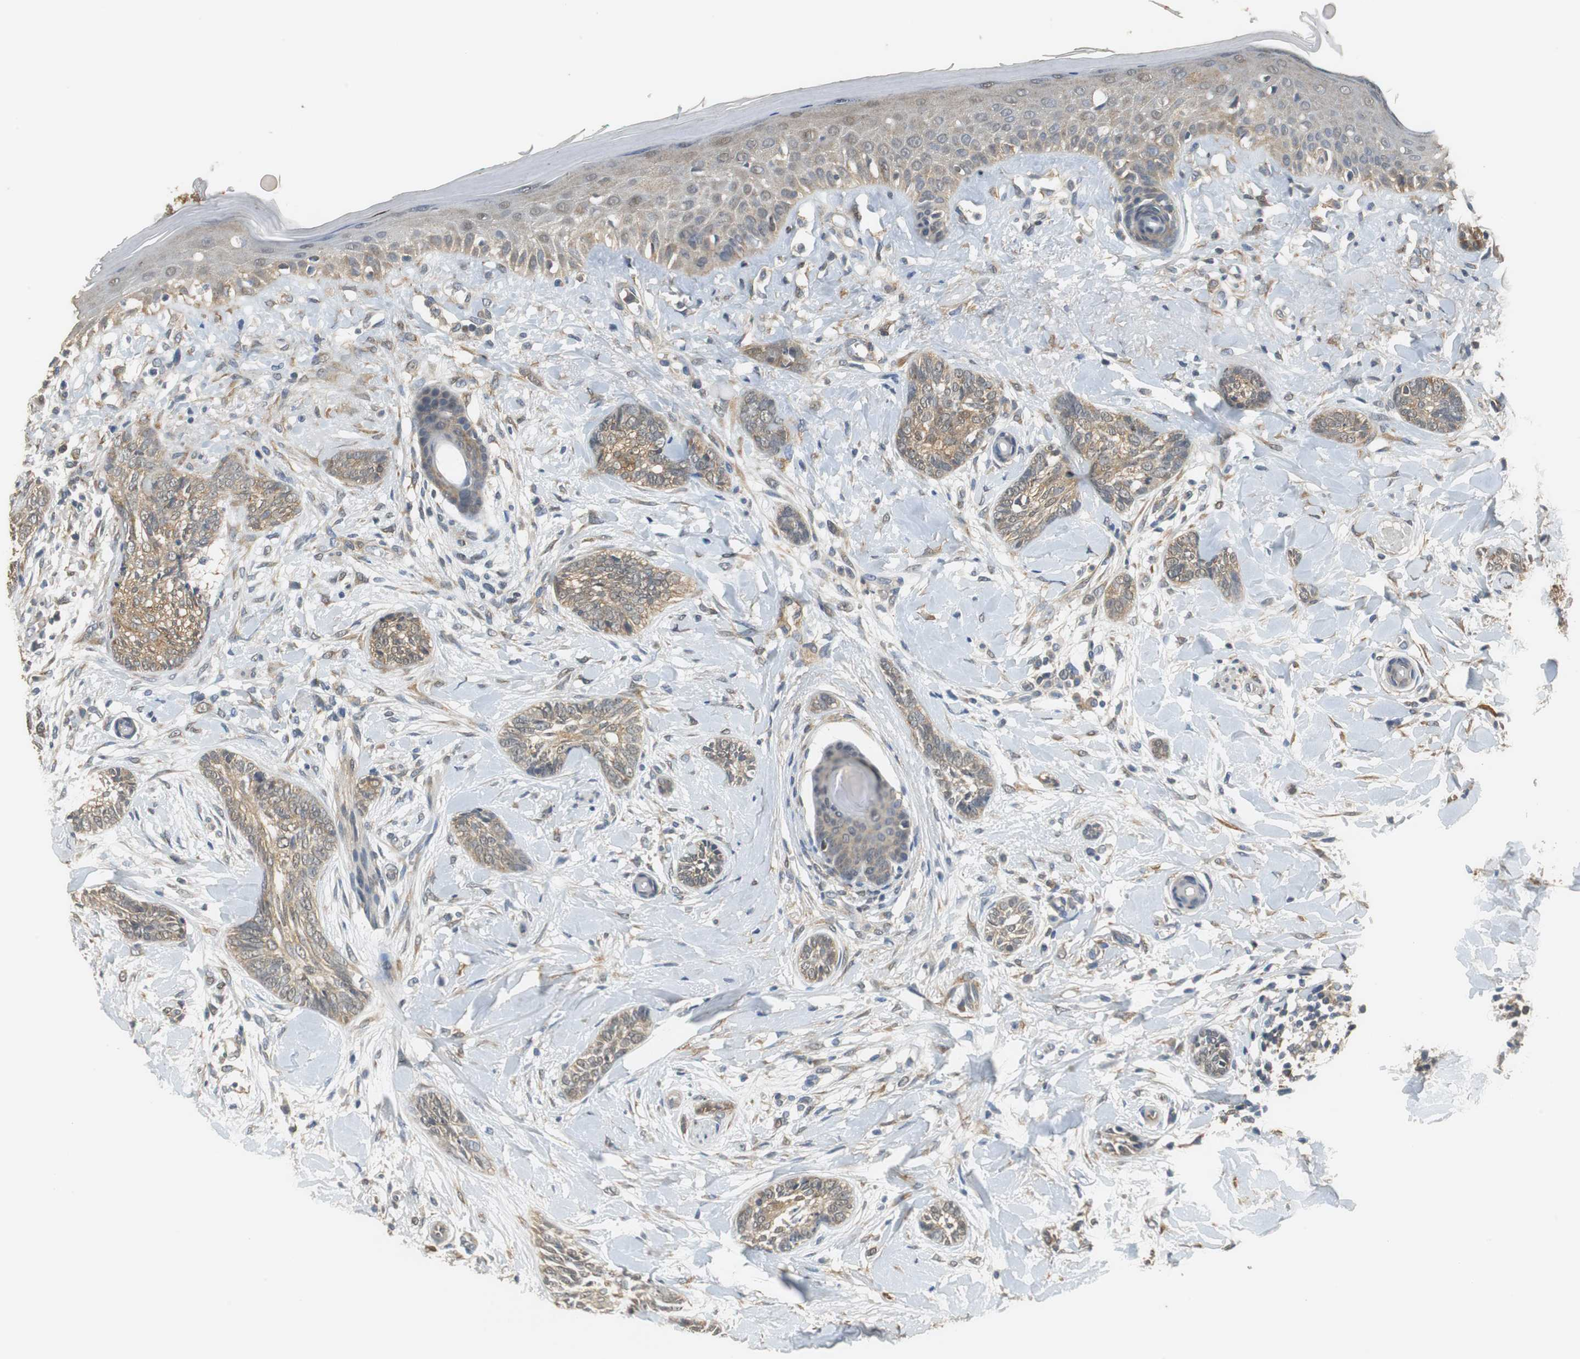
{"staining": {"intensity": "moderate", "quantity": ">75%", "location": "cytoplasmic/membranous"}, "tissue": "skin cancer", "cell_type": "Tumor cells", "image_type": "cancer", "snomed": [{"axis": "morphology", "description": "Basal cell carcinoma"}, {"axis": "topography", "description": "Skin"}], "caption": "High-magnification brightfield microscopy of skin cancer (basal cell carcinoma) stained with DAB (brown) and counterstained with hematoxylin (blue). tumor cells exhibit moderate cytoplasmic/membranous expression is seen in about>75% of cells.", "gene": "UBQLN2", "patient": {"sex": "female", "age": 58}}